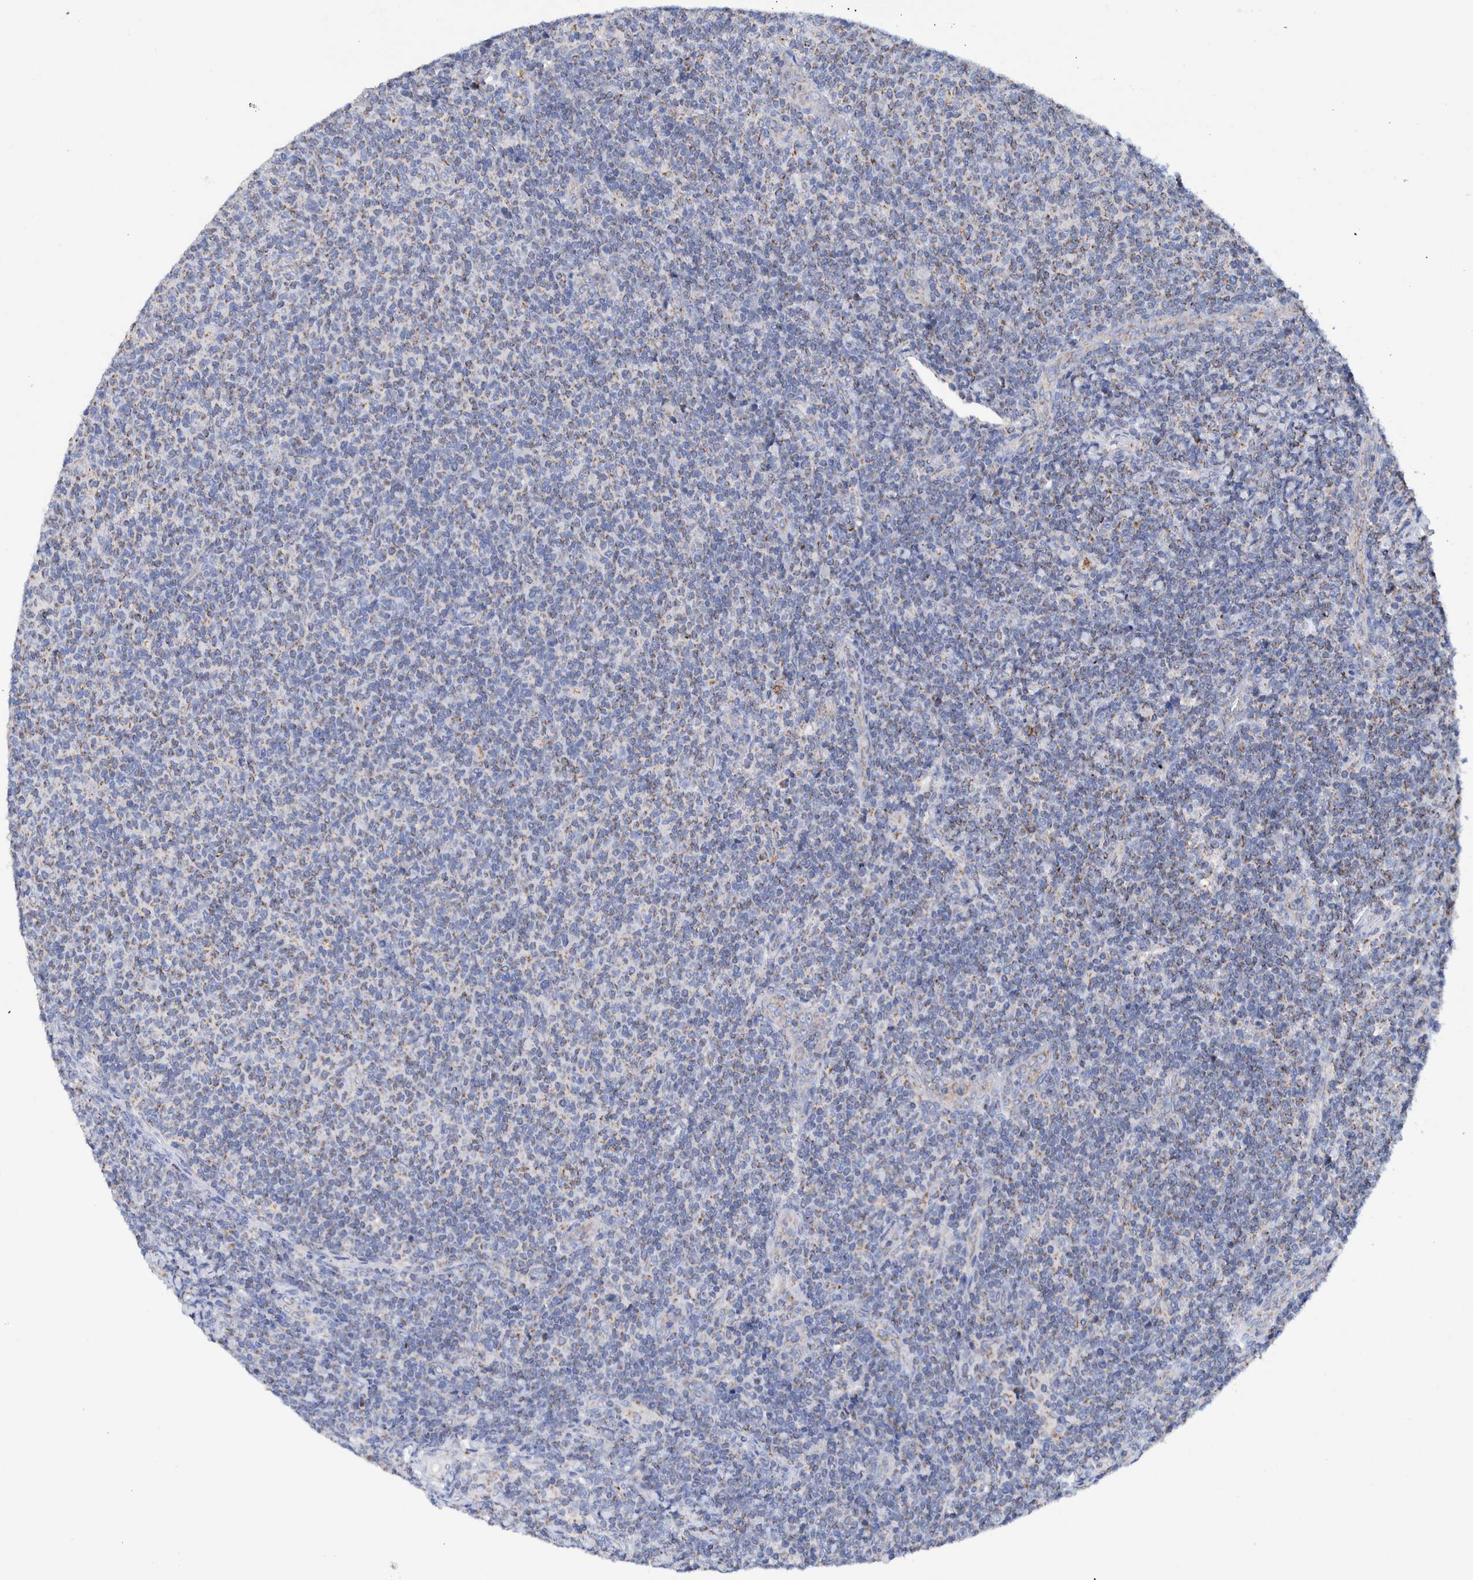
{"staining": {"intensity": "moderate", "quantity": "<25%", "location": "cytoplasmic/membranous"}, "tissue": "lymphoma", "cell_type": "Tumor cells", "image_type": "cancer", "snomed": [{"axis": "morphology", "description": "Malignant lymphoma, non-Hodgkin's type, Low grade"}, {"axis": "topography", "description": "Lymph node"}], "caption": "Moderate cytoplasmic/membranous positivity is appreciated in about <25% of tumor cells in low-grade malignant lymphoma, non-Hodgkin's type.", "gene": "DECR1", "patient": {"sex": "male", "age": 66}}